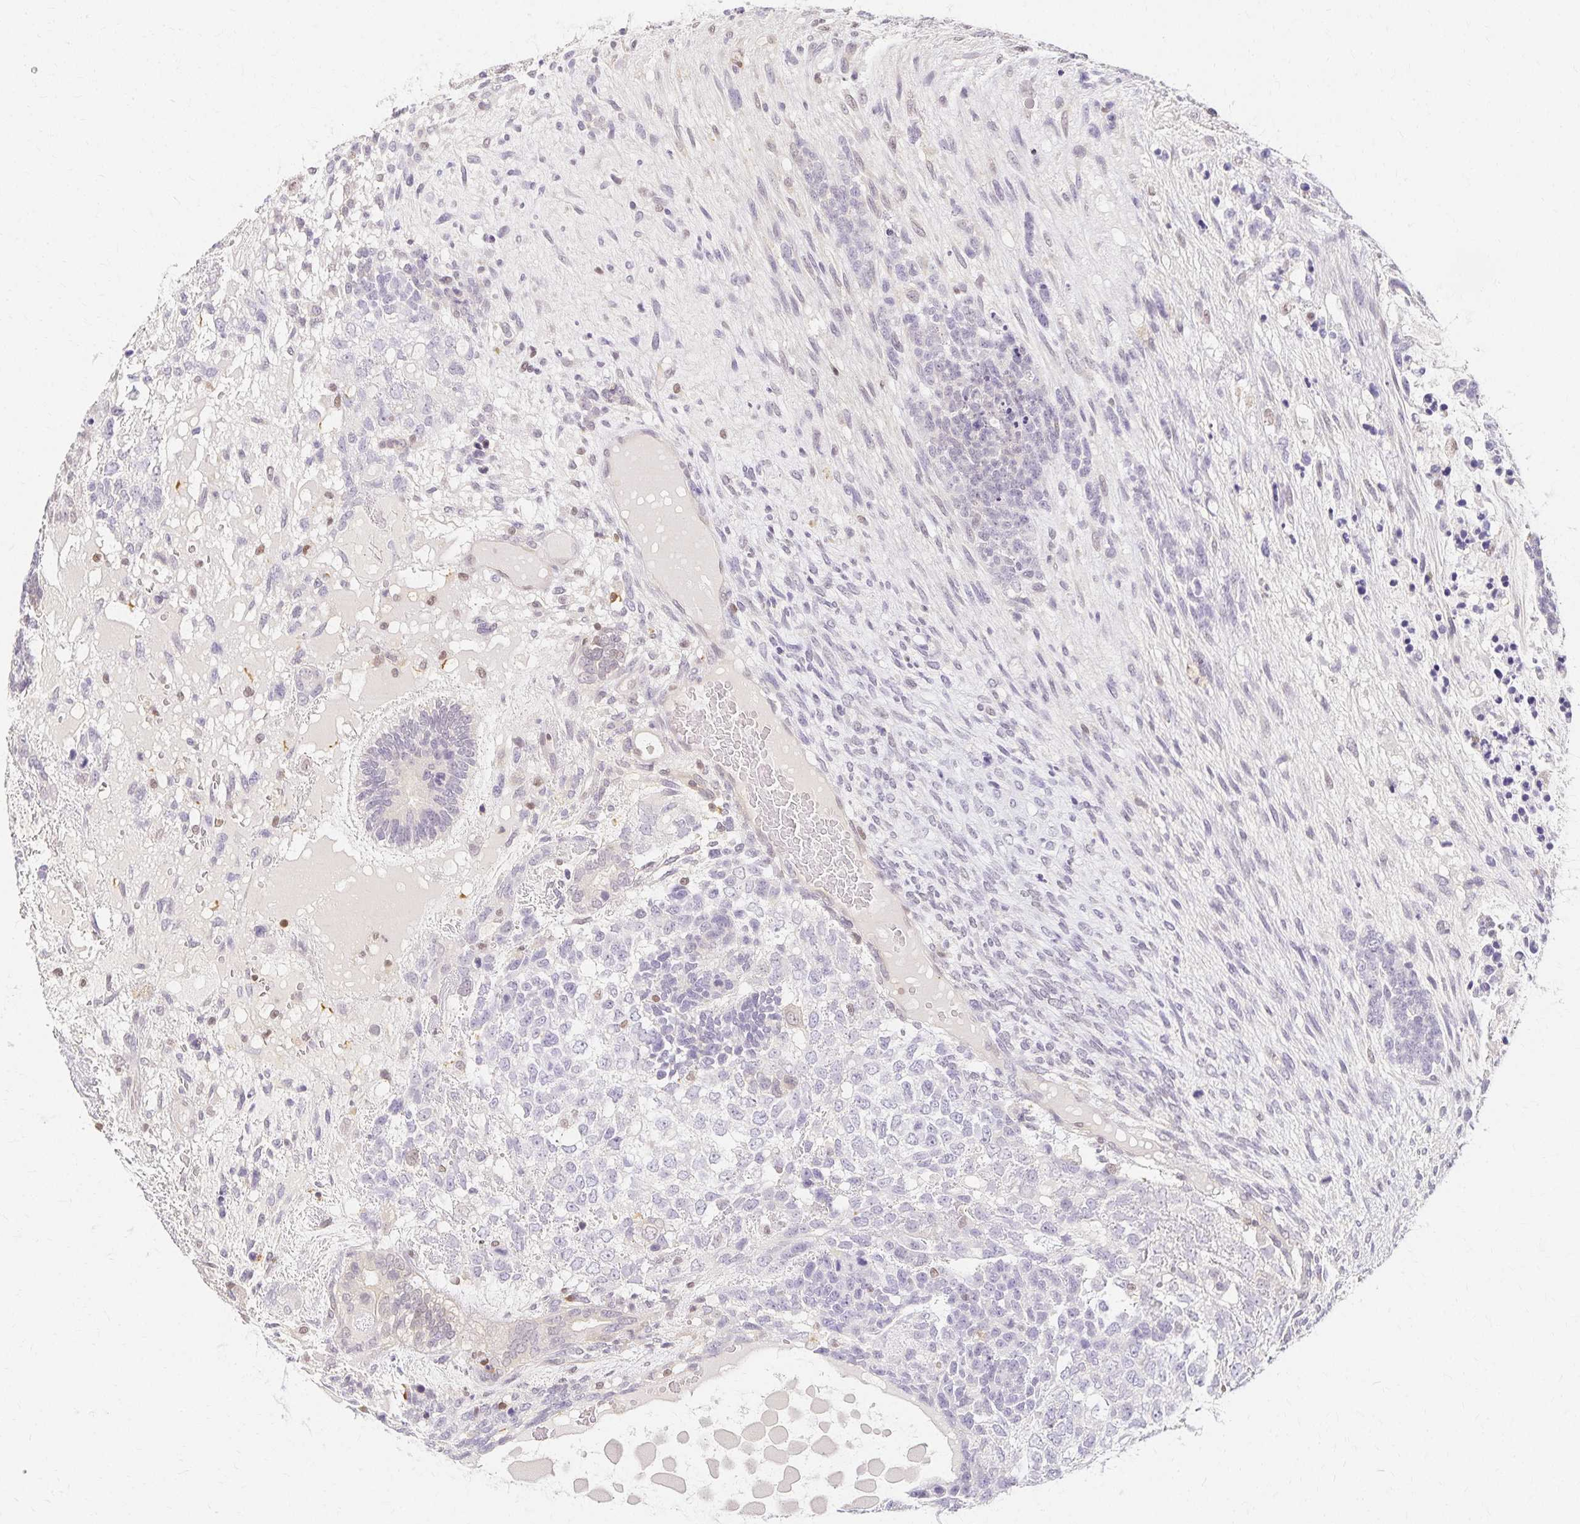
{"staining": {"intensity": "negative", "quantity": "none", "location": "none"}, "tissue": "testis cancer", "cell_type": "Tumor cells", "image_type": "cancer", "snomed": [{"axis": "morphology", "description": "Carcinoma, Embryonal, NOS"}, {"axis": "topography", "description": "Testis"}], "caption": "Tumor cells show no significant staining in embryonal carcinoma (testis).", "gene": "AZGP1", "patient": {"sex": "male", "age": 23}}